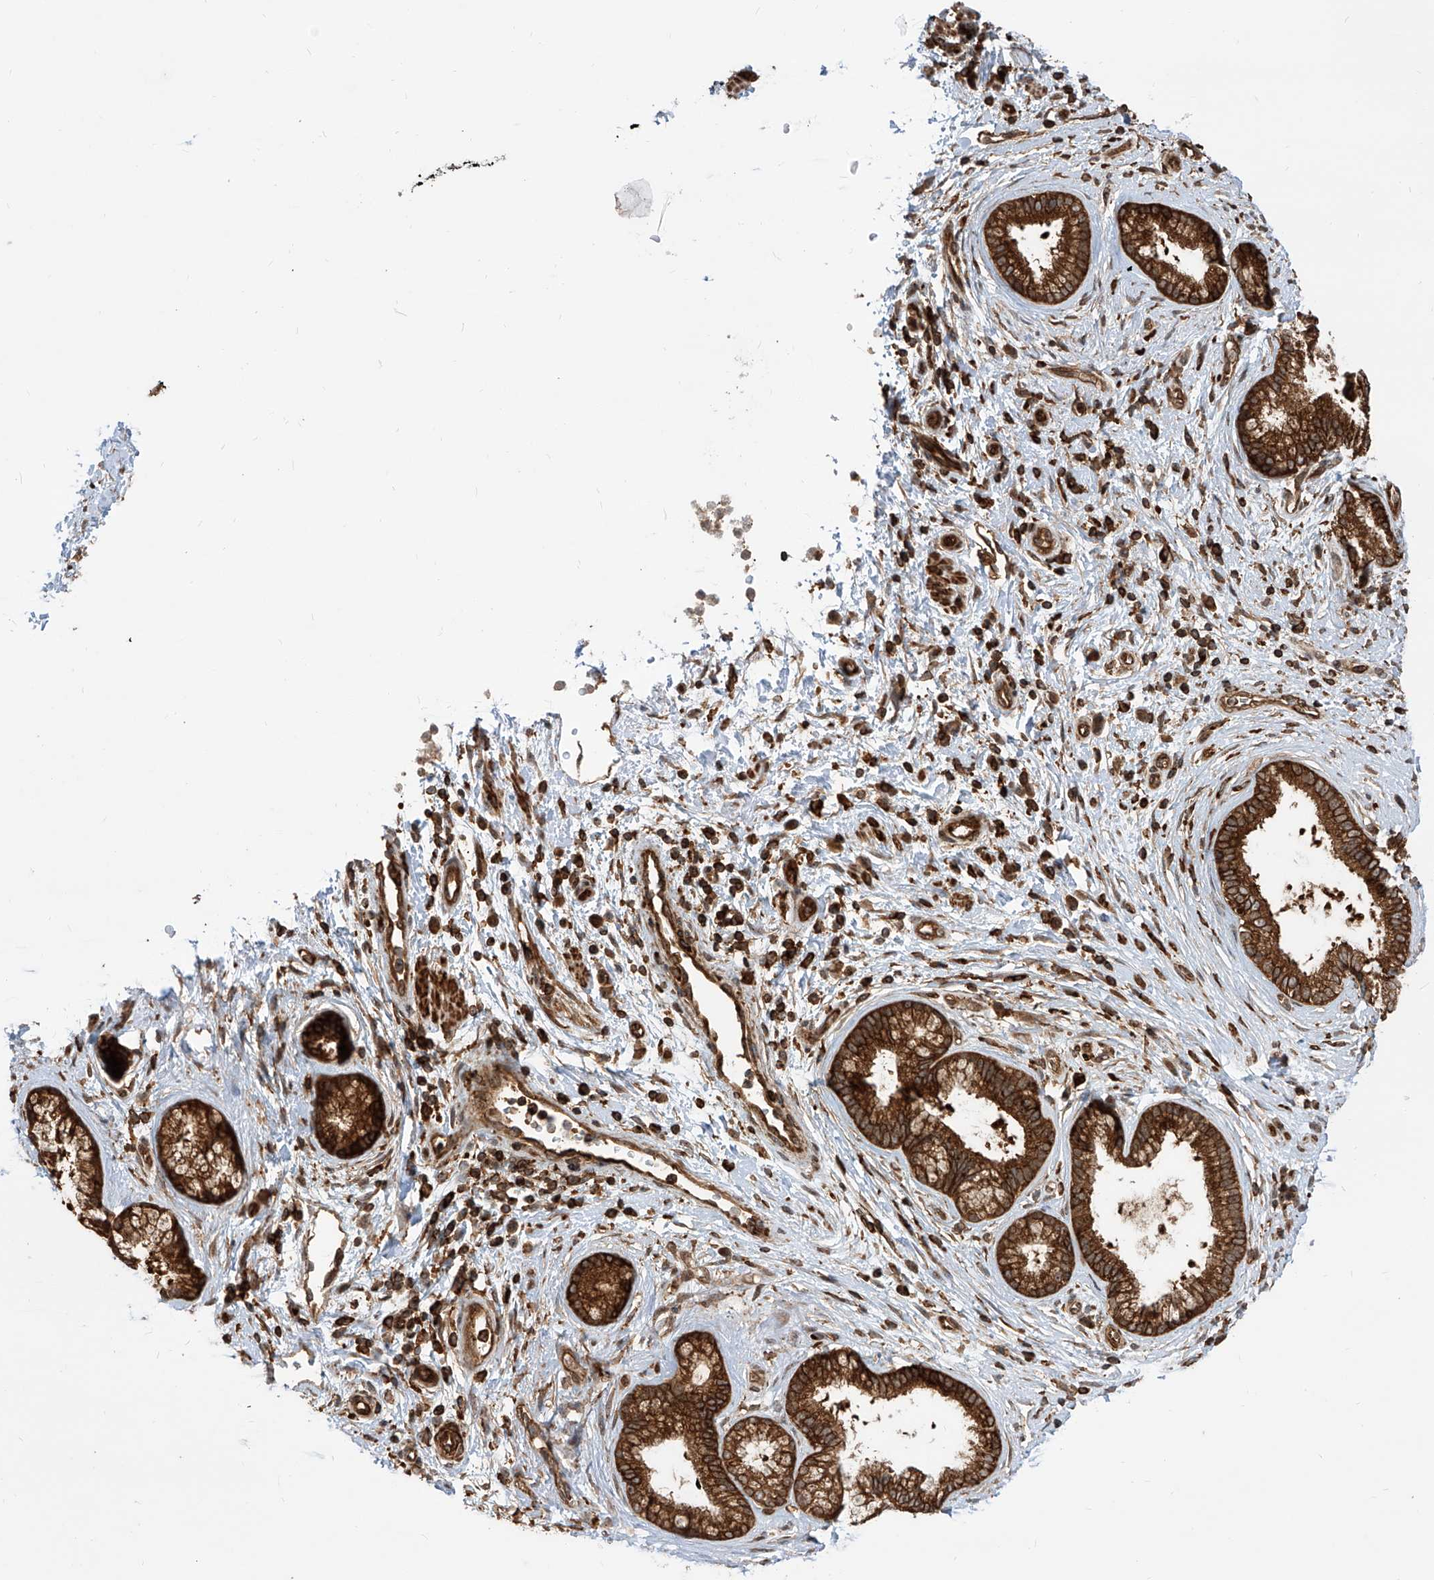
{"staining": {"intensity": "strong", "quantity": ">75%", "location": "cytoplasmic/membranous"}, "tissue": "pancreatic cancer", "cell_type": "Tumor cells", "image_type": "cancer", "snomed": [{"axis": "morphology", "description": "Adenocarcinoma, NOS"}, {"axis": "topography", "description": "Pancreas"}], "caption": "Tumor cells exhibit high levels of strong cytoplasmic/membranous expression in about >75% of cells in human pancreatic adenocarcinoma.", "gene": "MAGED2", "patient": {"sex": "female", "age": 73}}